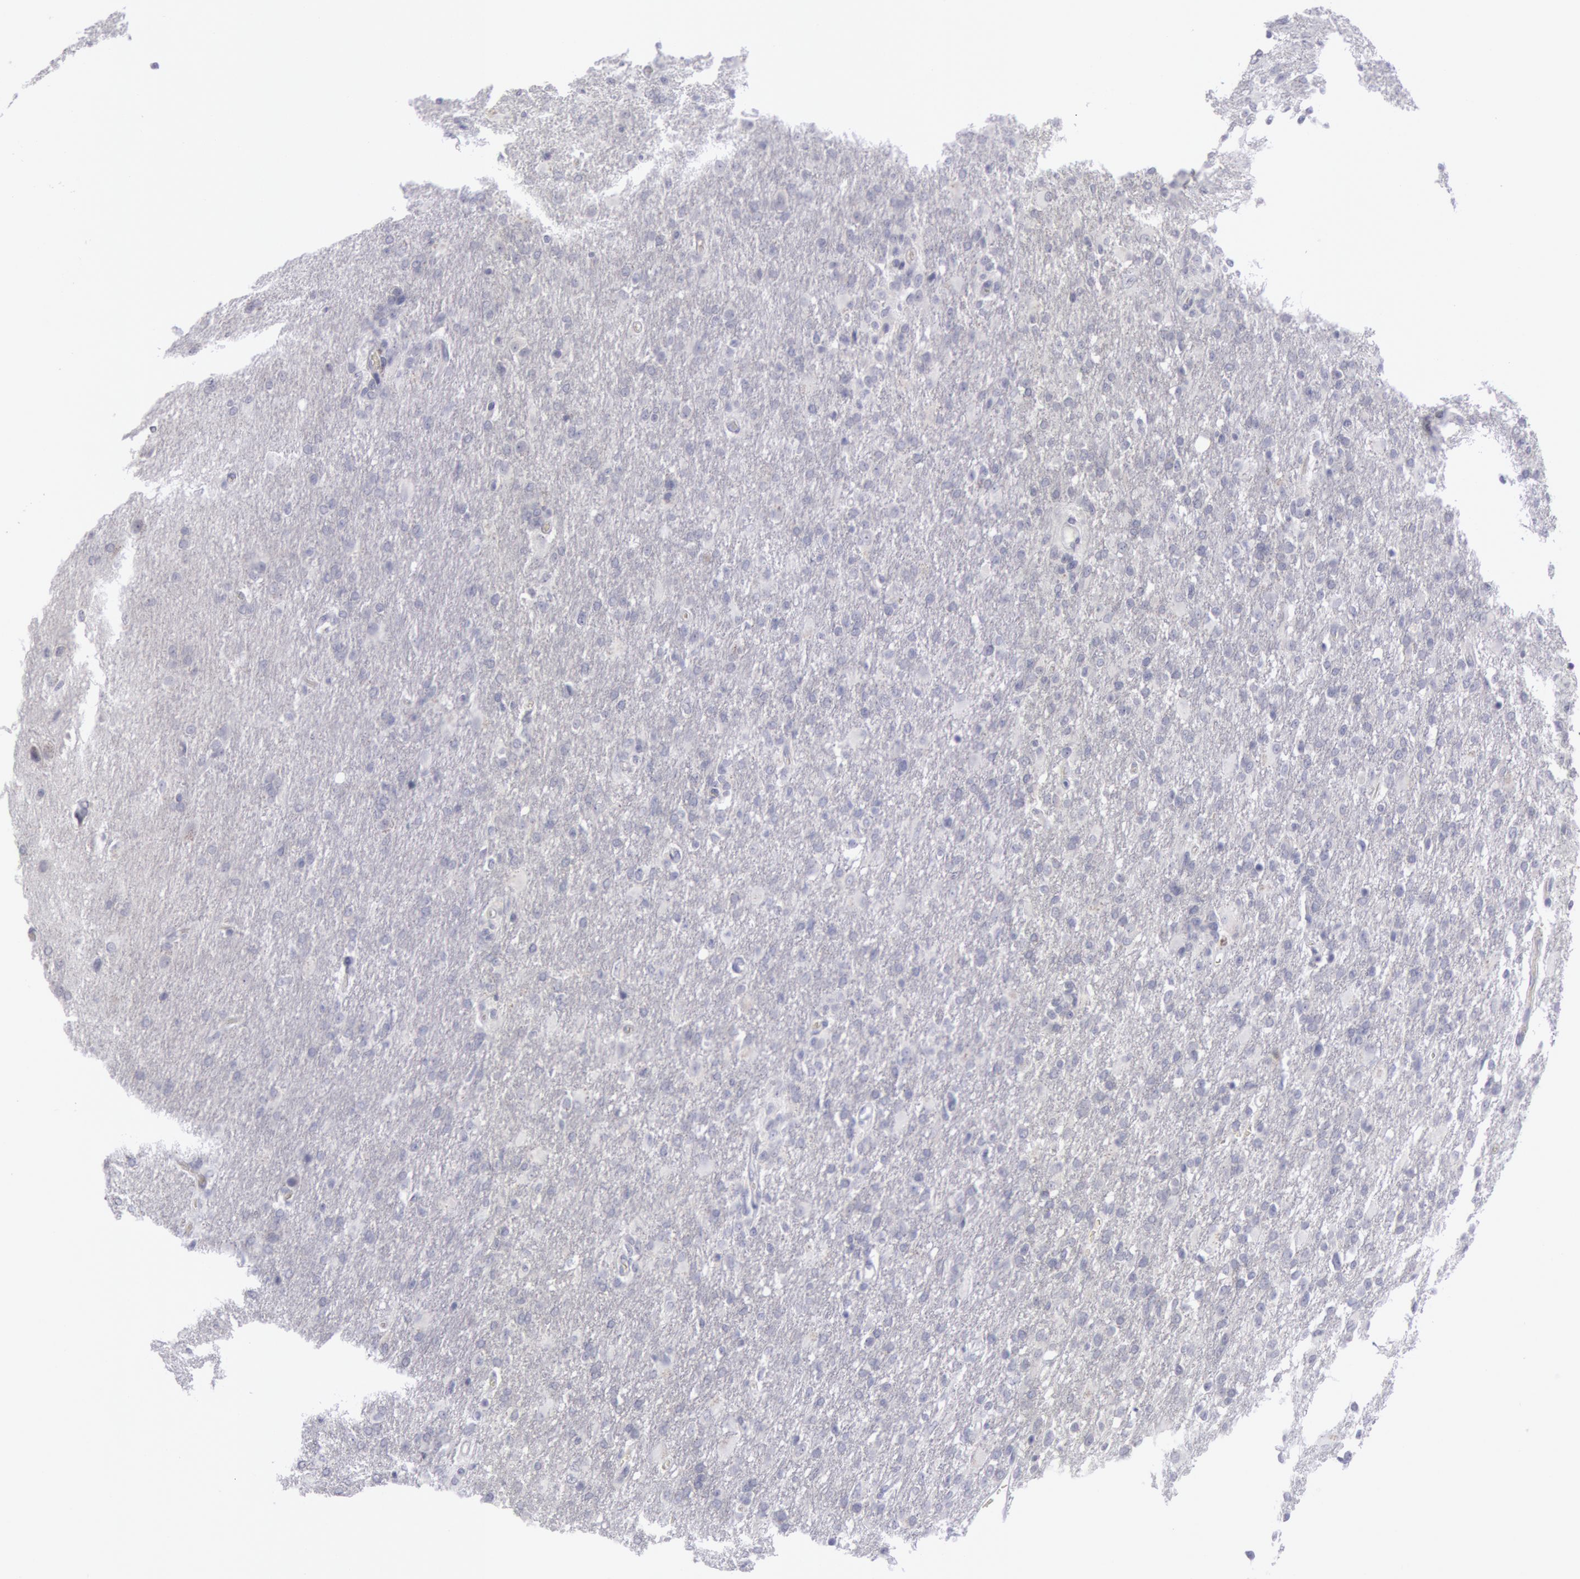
{"staining": {"intensity": "negative", "quantity": "none", "location": "none"}, "tissue": "glioma", "cell_type": "Tumor cells", "image_type": "cancer", "snomed": [{"axis": "morphology", "description": "Glioma, malignant, High grade"}, {"axis": "topography", "description": "Brain"}], "caption": "This is an immunohistochemistry (IHC) image of high-grade glioma (malignant). There is no positivity in tumor cells.", "gene": "KRT16", "patient": {"sex": "male", "age": 68}}